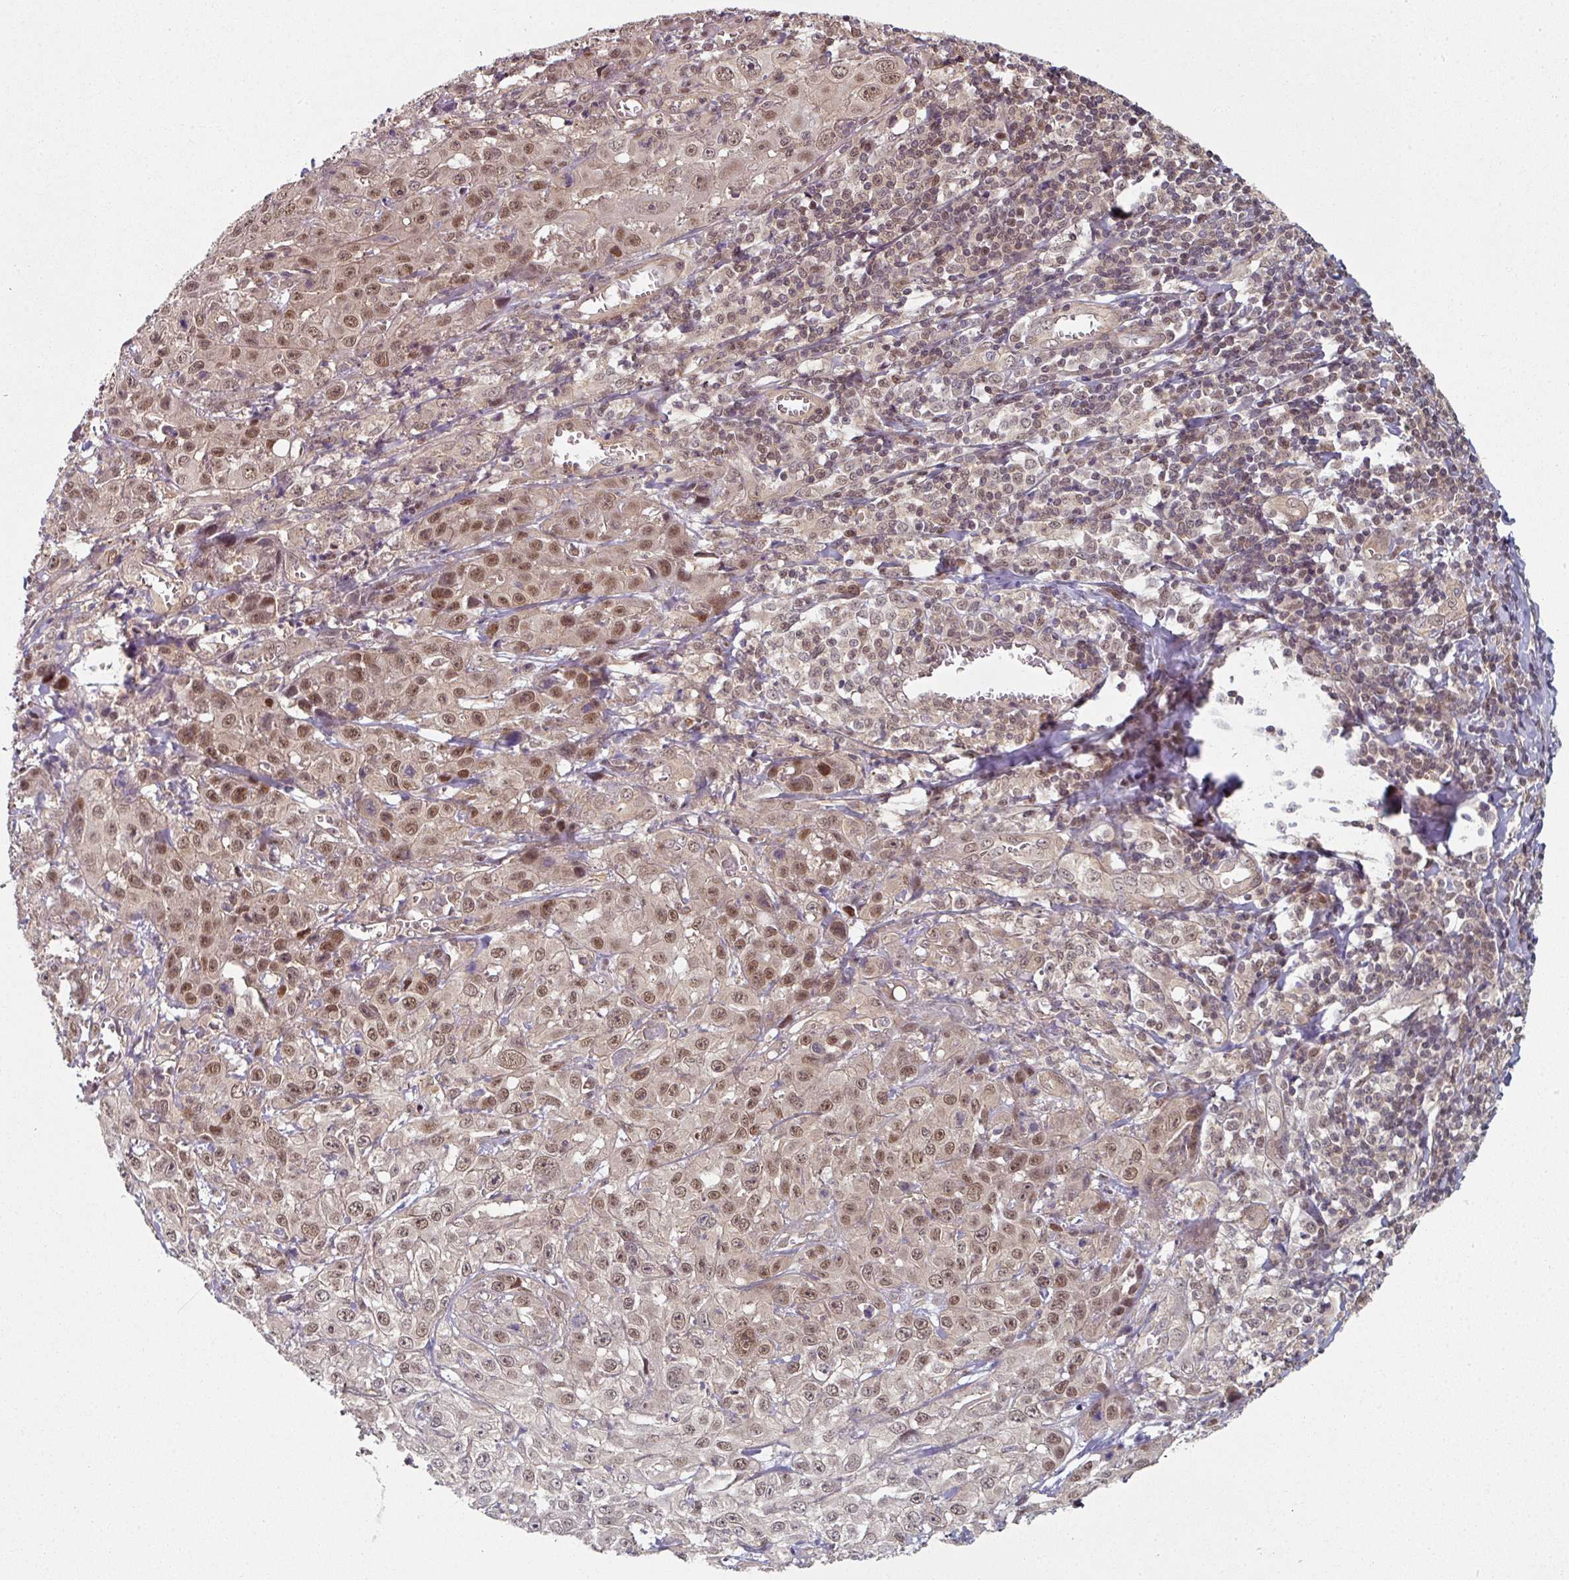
{"staining": {"intensity": "moderate", "quantity": ">75%", "location": "nuclear"}, "tissue": "skin cancer", "cell_type": "Tumor cells", "image_type": "cancer", "snomed": [{"axis": "morphology", "description": "Squamous cell carcinoma, NOS"}, {"axis": "topography", "description": "Skin"}, {"axis": "topography", "description": "Vulva"}], "caption": "Tumor cells exhibit medium levels of moderate nuclear positivity in about >75% of cells in human skin cancer.", "gene": "PSME3IP1", "patient": {"sex": "female", "age": 71}}